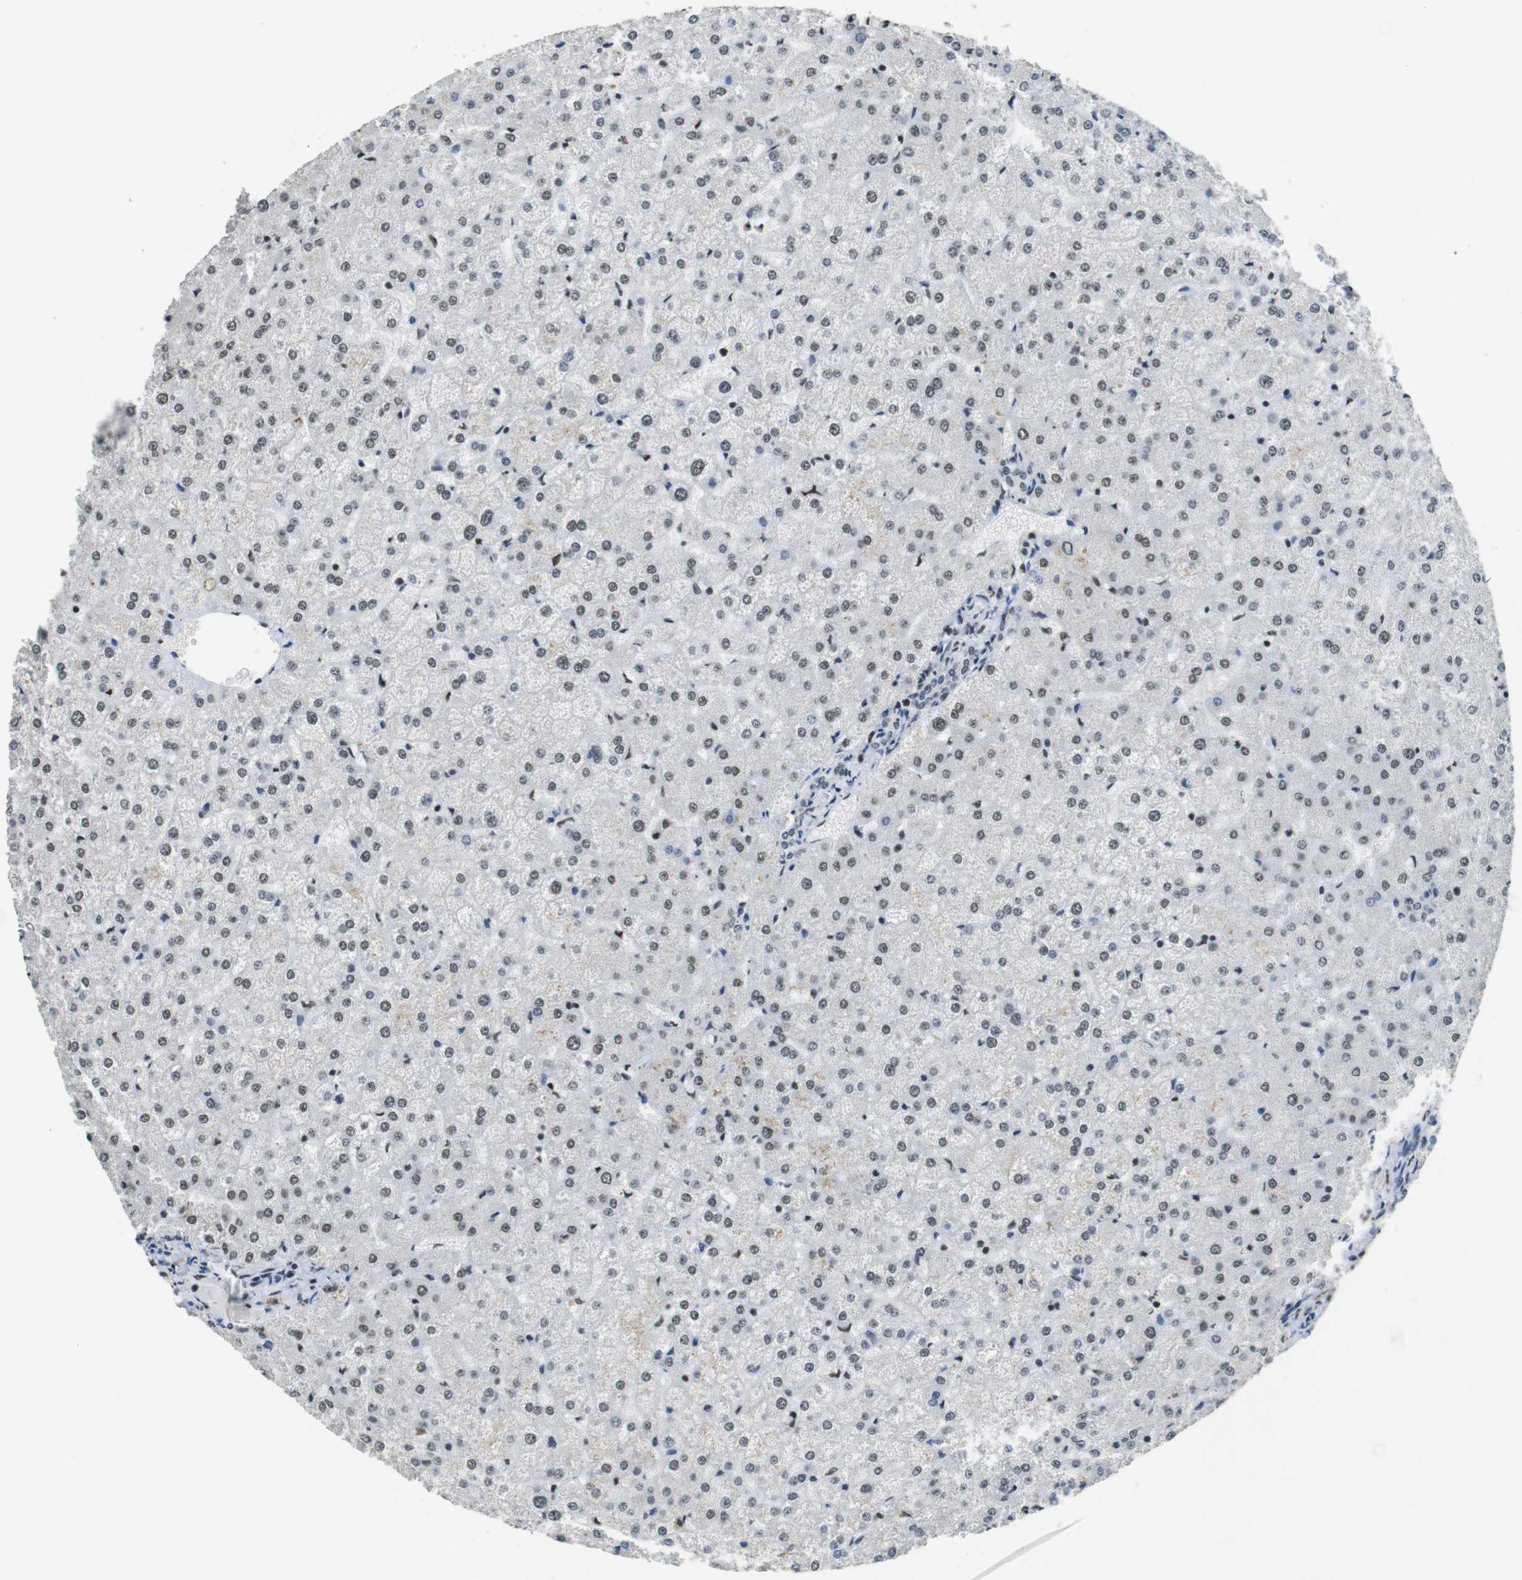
{"staining": {"intensity": "weak", "quantity": "<25%", "location": "nuclear"}, "tissue": "liver", "cell_type": "Cholangiocytes", "image_type": "normal", "snomed": [{"axis": "morphology", "description": "Normal tissue, NOS"}, {"axis": "topography", "description": "Liver"}], "caption": "A photomicrograph of liver stained for a protein reveals no brown staining in cholangiocytes. Nuclei are stained in blue.", "gene": "CSNK2B", "patient": {"sex": "female", "age": 32}}